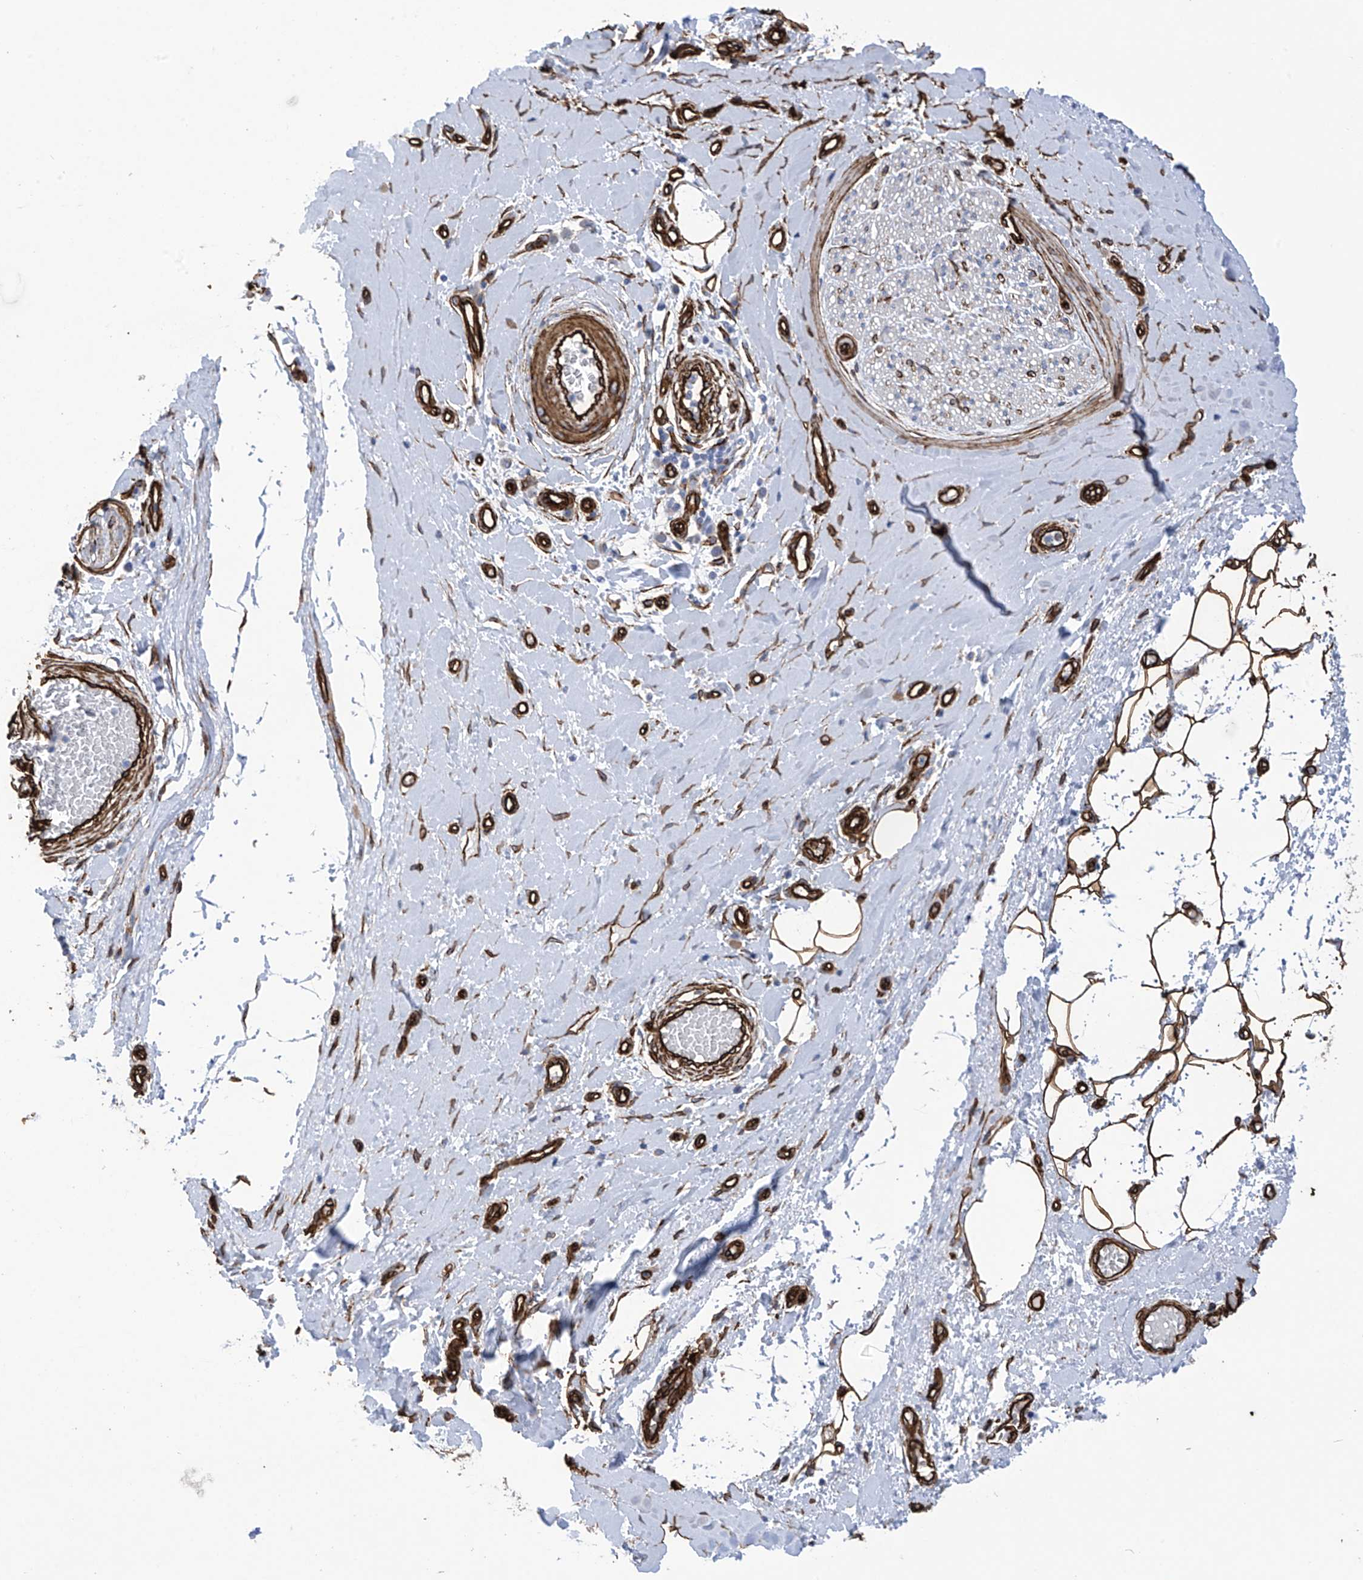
{"staining": {"intensity": "strong", "quantity": ">75%", "location": "cytoplasmic/membranous"}, "tissue": "adipose tissue", "cell_type": "Adipocytes", "image_type": "normal", "snomed": [{"axis": "morphology", "description": "Normal tissue, NOS"}, {"axis": "morphology", "description": "Adenocarcinoma, NOS"}, {"axis": "topography", "description": "Esophagus"}, {"axis": "topography", "description": "Stomach, upper"}, {"axis": "topography", "description": "Peripheral nerve tissue"}], "caption": "The image demonstrates a brown stain indicating the presence of a protein in the cytoplasmic/membranous of adipocytes in adipose tissue. (DAB = brown stain, brightfield microscopy at high magnification).", "gene": "UBTD1", "patient": {"sex": "male", "age": 62}}